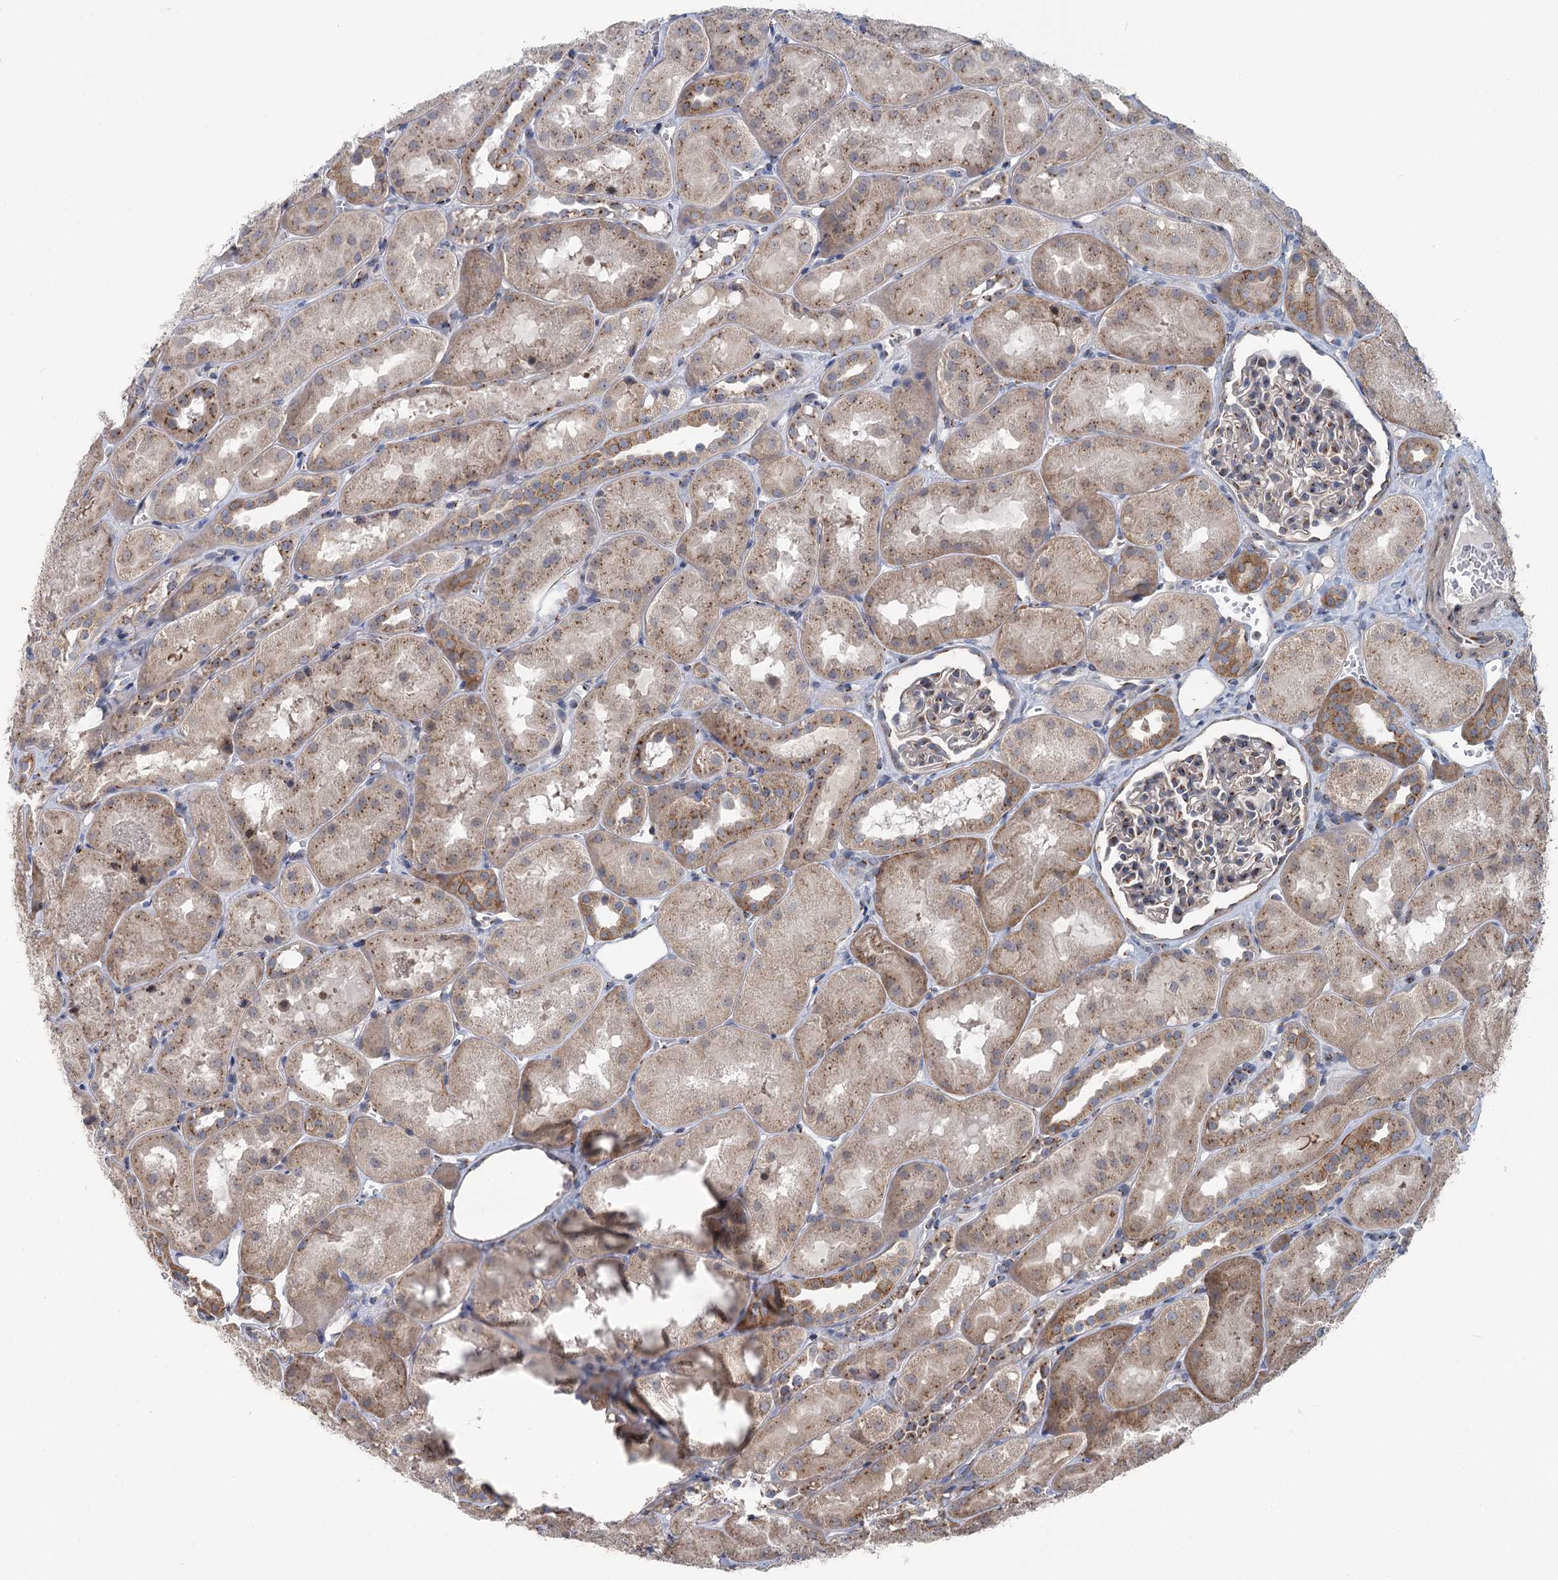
{"staining": {"intensity": "moderate", "quantity": "25%-75%", "location": "cytoplasmic/membranous"}, "tissue": "kidney", "cell_type": "Cells in glomeruli", "image_type": "normal", "snomed": [{"axis": "morphology", "description": "Normal tissue, NOS"}, {"axis": "topography", "description": "Kidney"}, {"axis": "topography", "description": "Urinary bladder"}], "caption": "Cells in glomeruli show moderate cytoplasmic/membranous expression in about 25%-75% of cells in normal kidney. (DAB (3,3'-diaminobenzidine) IHC with brightfield microscopy, high magnification).", "gene": "ITIH5", "patient": {"sex": "male", "age": 16}}